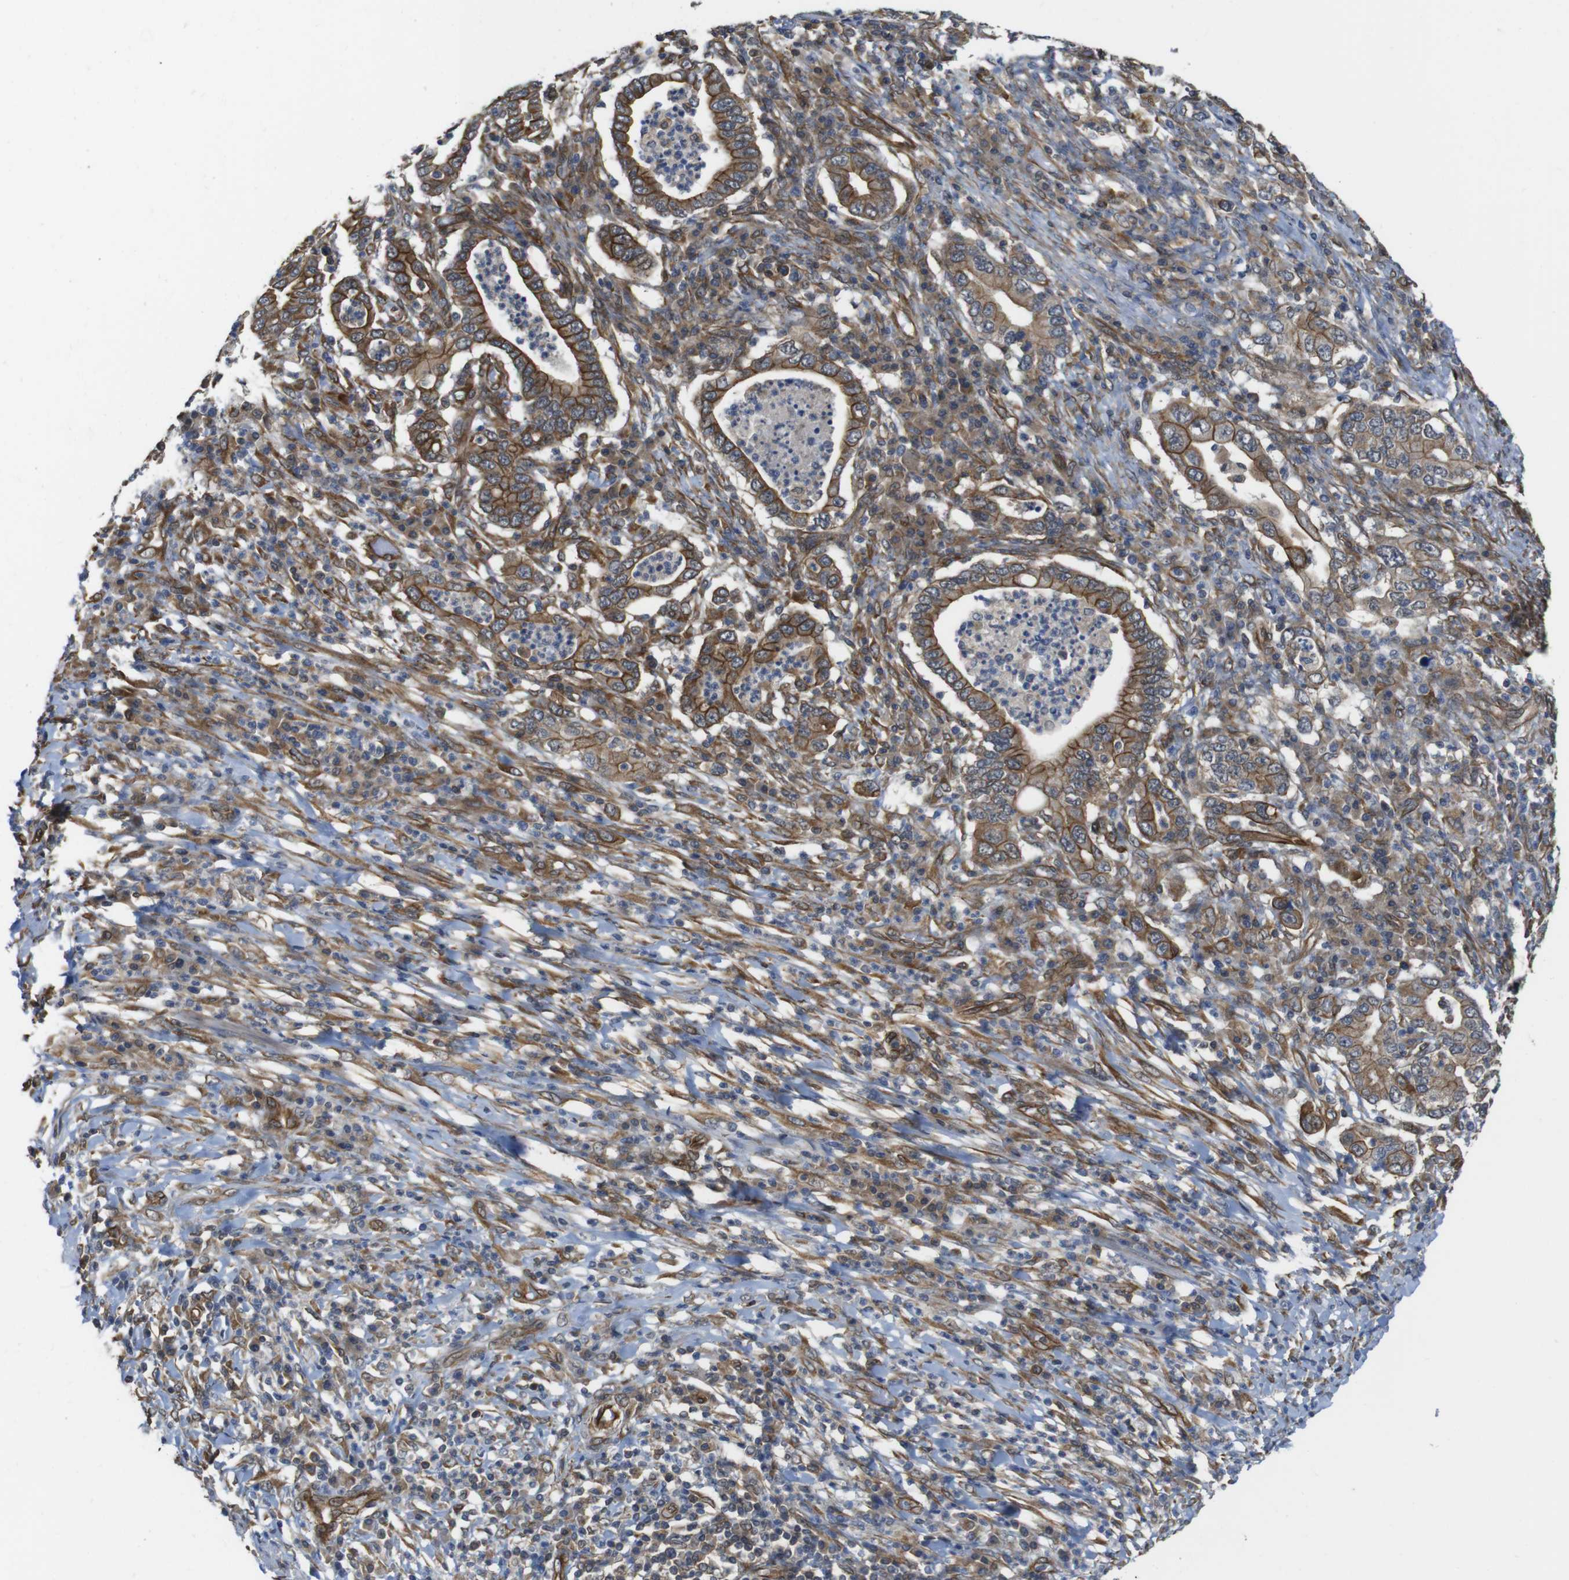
{"staining": {"intensity": "strong", "quantity": ">75%", "location": "cytoplasmic/membranous"}, "tissue": "stomach cancer", "cell_type": "Tumor cells", "image_type": "cancer", "snomed": [{"axis": "morphology", "description": "Normal tissue, NOS"}, {"axis": "morphology", "description": "Adenocarcinoma, NOS"}, {"axis": "topography", "description": "Esophagus"}, {"axis": "topography", "description": "Stomach, upper"}, {"axis": "topography", "description": "Peripheral nerve tissue"}], "caption": "About >75% of tumor cells in human adenocarcinoma (stomach) show strong cytoplasmic/membranous protein expression as visualized by brown immunohistochemical staining.", "gene": "ZDHHC5", "patient": {"sex": "male", "age": 62}}